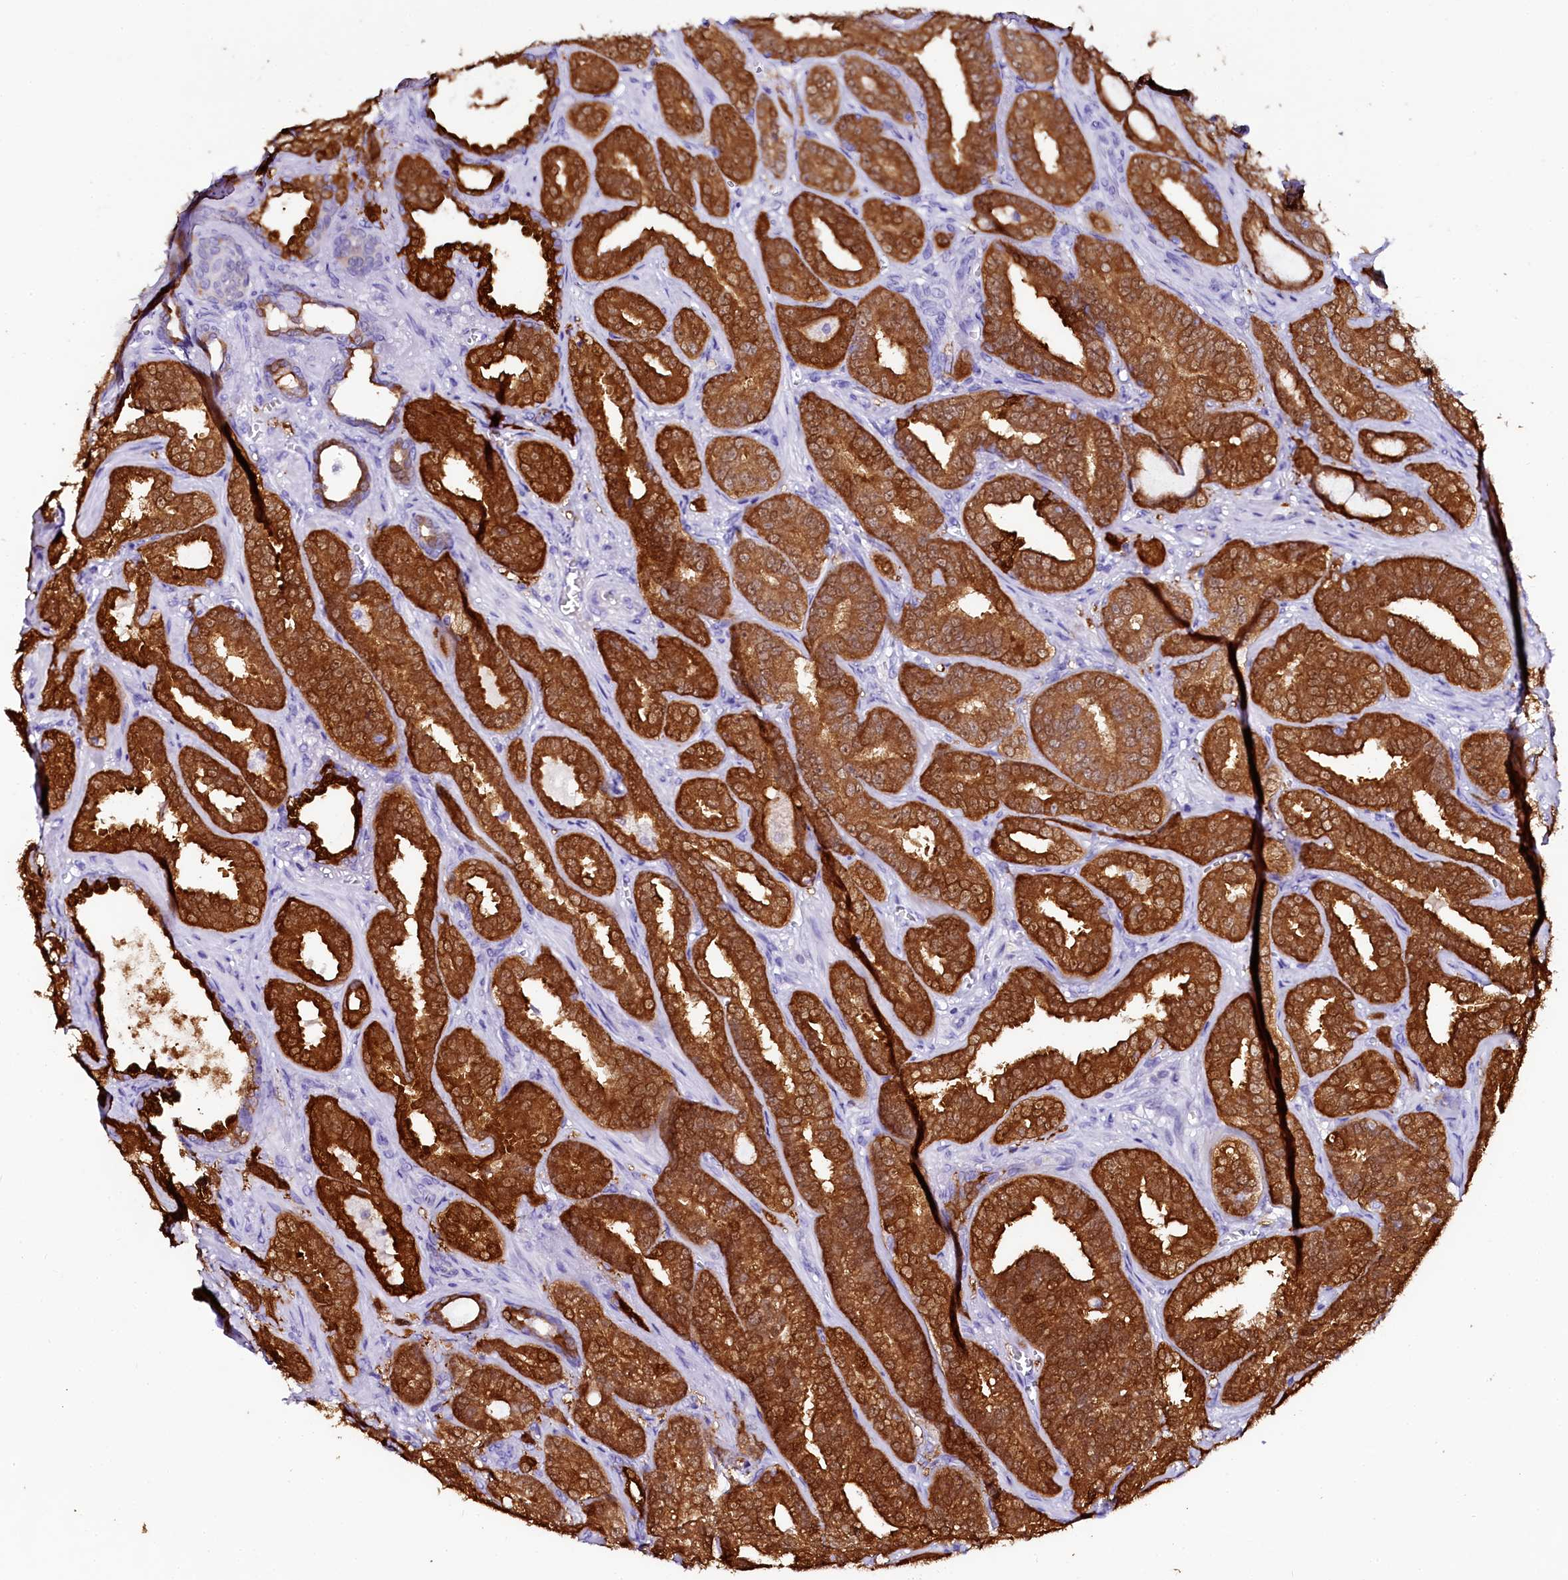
{"staining": {"intensity": "strong", "quantity": ">75%", "location": "cytoplasmic/membranous"}, "tissue": "prostate cancer", "cell_type": "Tumor cells", "image_type": "cancer", "snomed": [{"axis": "morphology", "description": "Adenocarcinoma, High grade"}, {"axis": "topography", "description": "Prostate and seminal vesicle, NOS"}], "caption": "Immunohistochemical staining of prostate cancer (high-grade adenocarcinoma) demonstrates high levels of strong cytoplasmic/membranous expression in approximately >75% of tumor cells.", "gene": "SORD", "patient": {"sex": "male", "age": 67}}